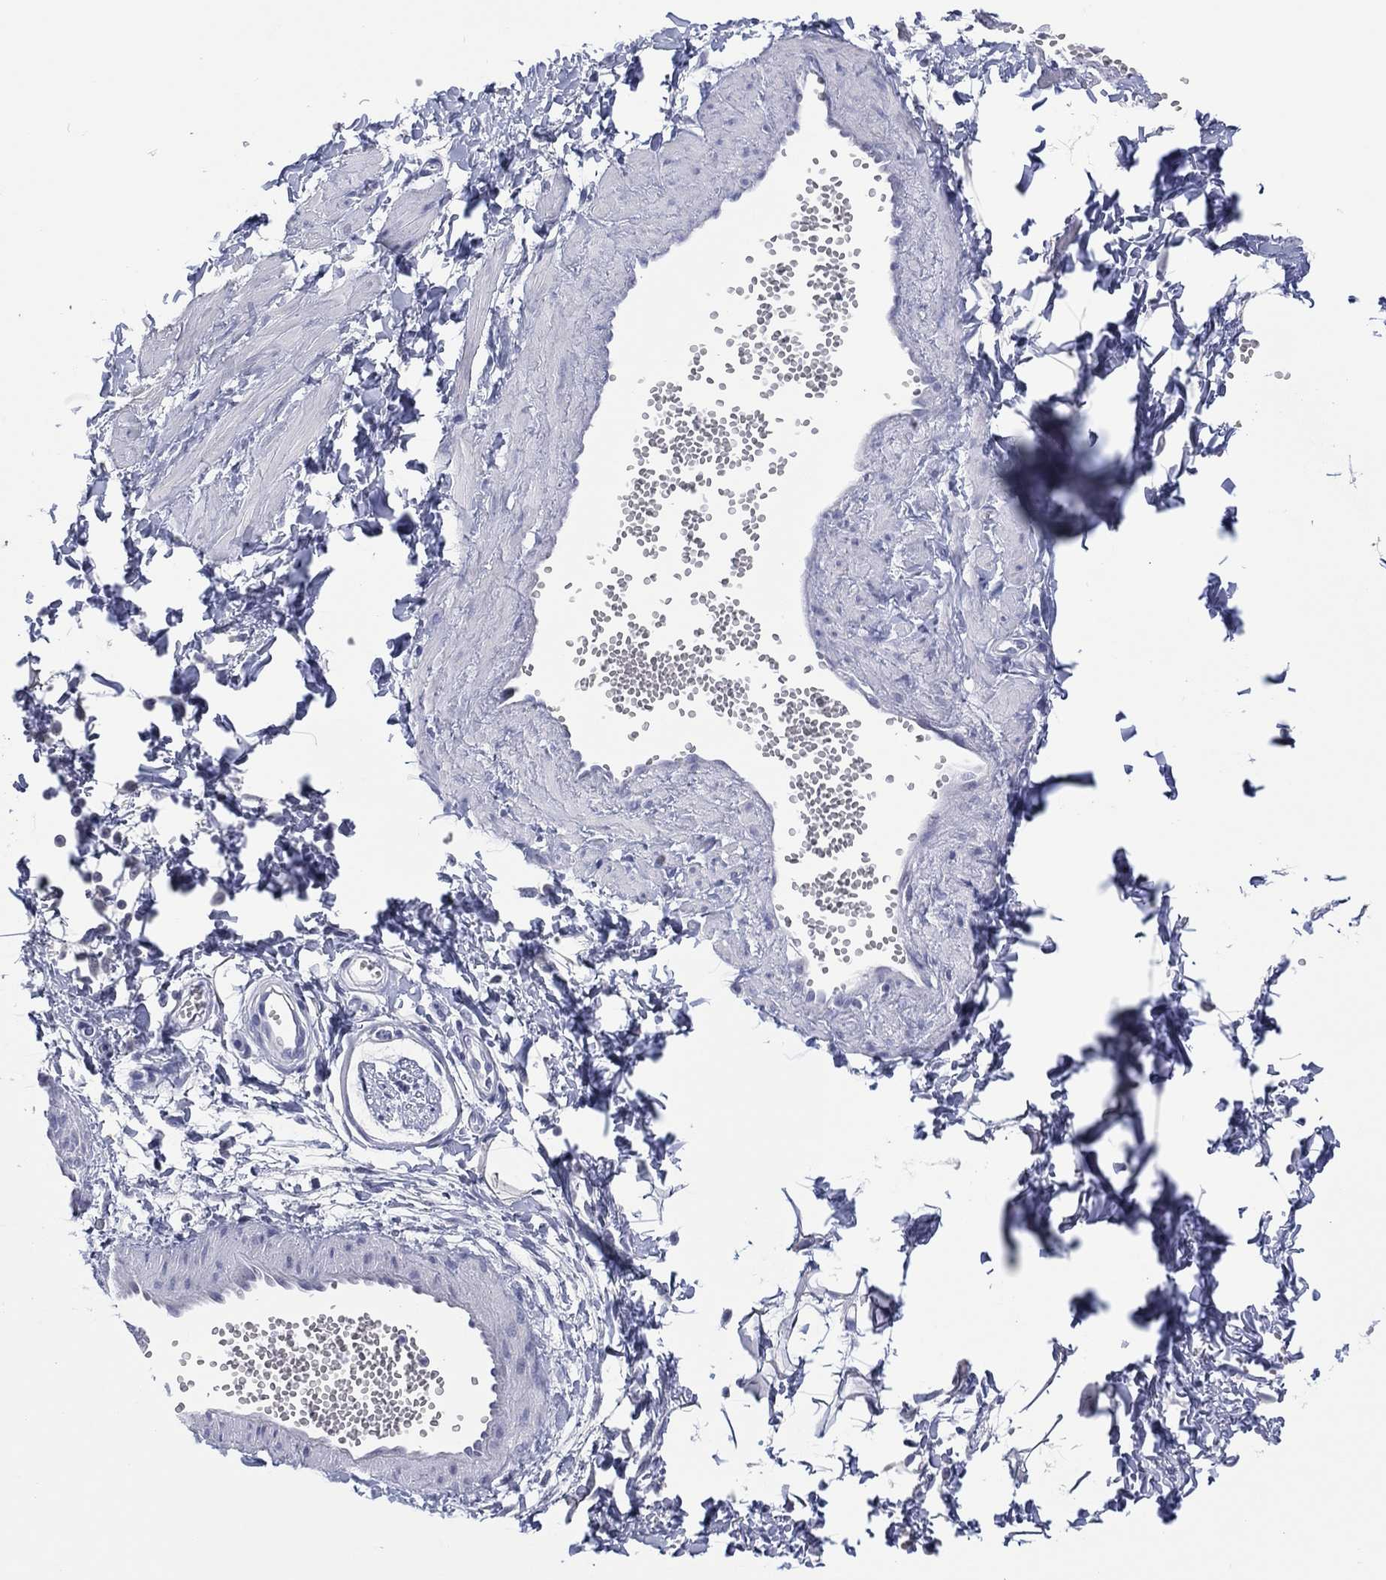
{"staining": {"intensity": "negative", "quantity": "none", "location": "none"}, "tissue": "adipose tissue", "cell_type": "Adipocytes", "image_type": "normal", "snomed": [{"axis": "morphology", "description": "Normal tissue, NOS"}, {"axis": "topography", "description": "Smooth muscle"}, {"axis": "topography", "description": "Peripheral nerve tissue"}], "caption": "Protein analysis of benign adipose tissue shows no significant positivity in adipocytes. (DAB immunohistochemistry, high magnification).", "gene": "UTF1", "patient": {"sex": "male", "age": 22}}